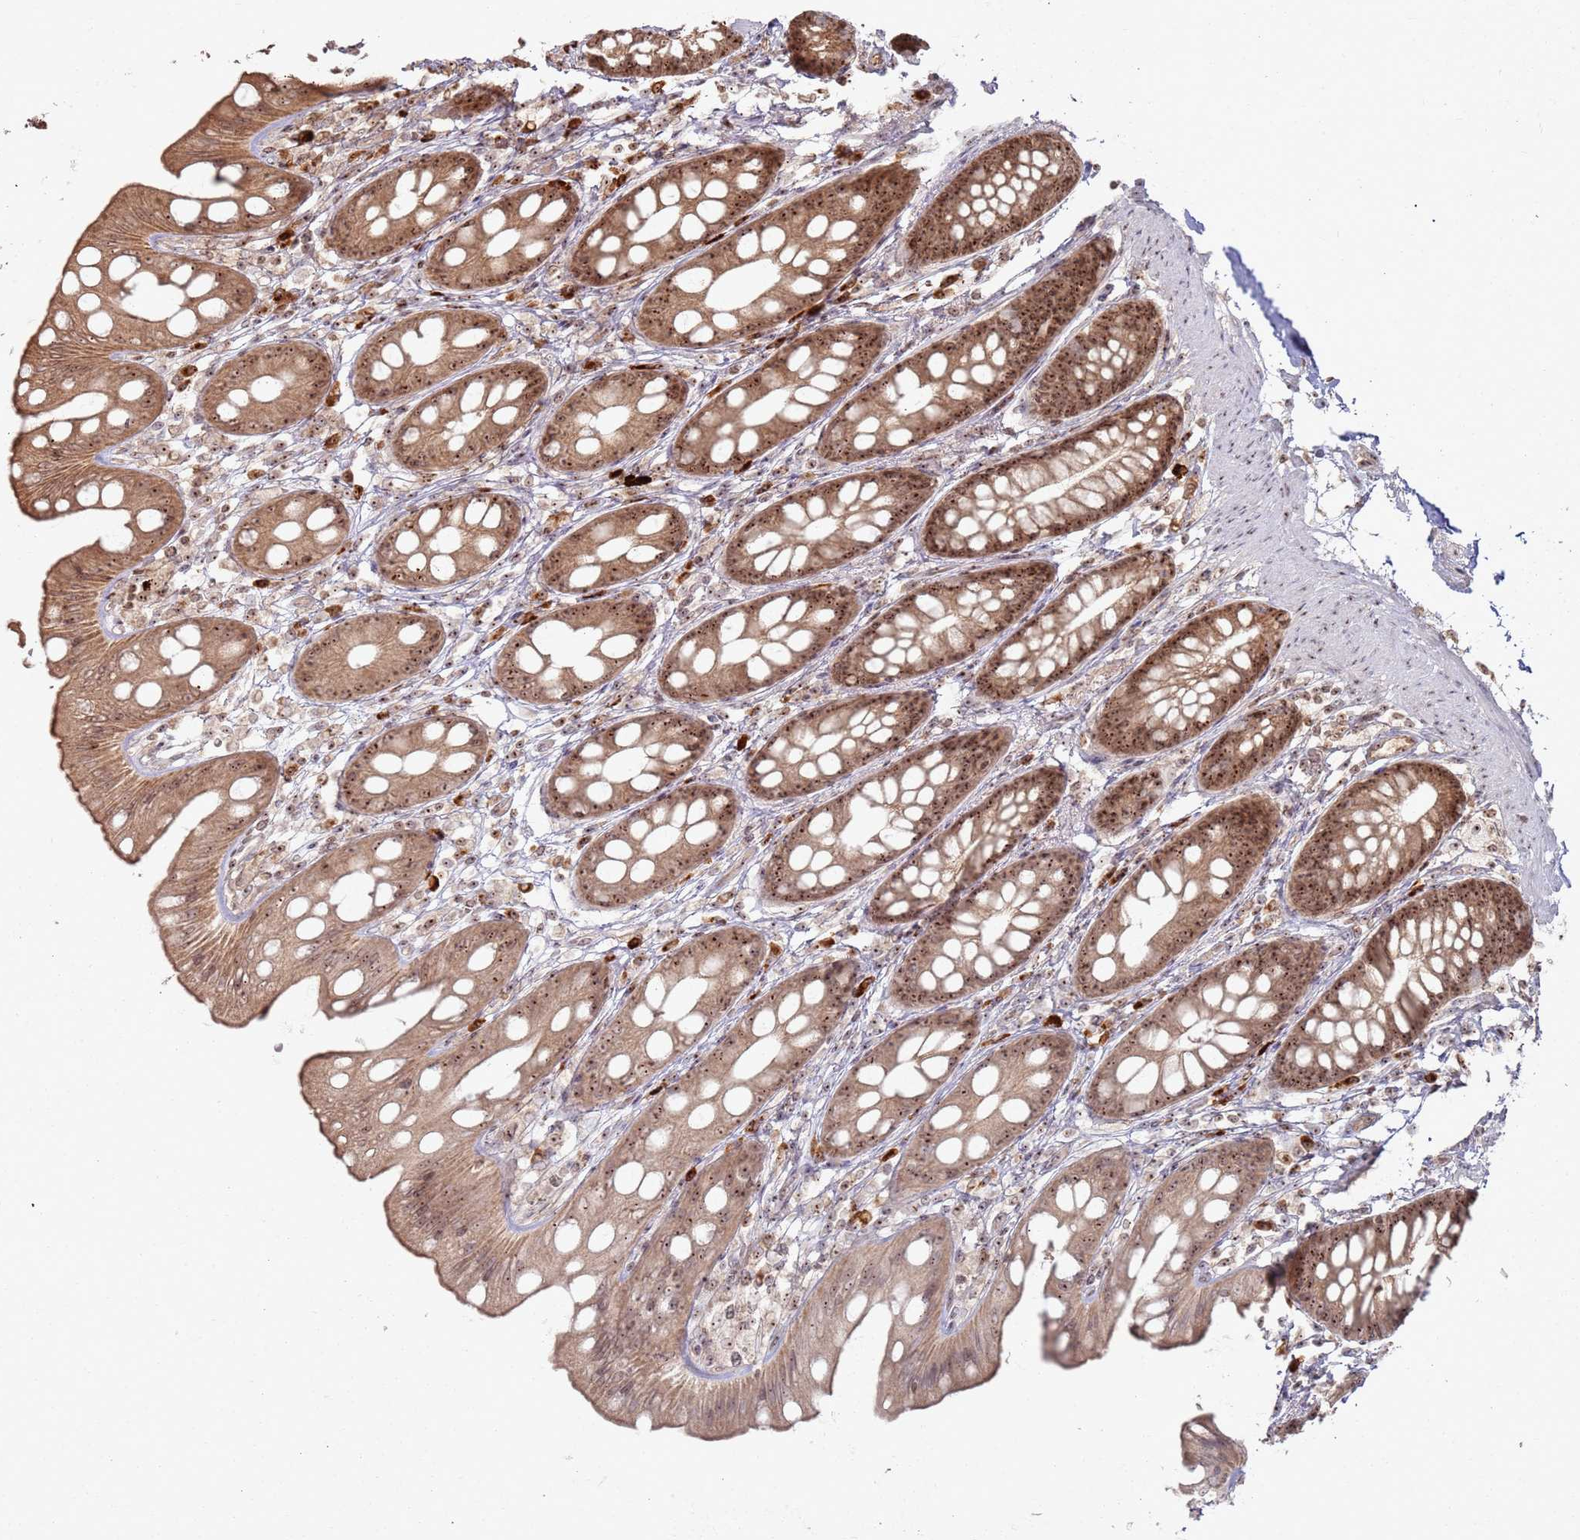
{"staining": {"intensity": "strong", "quantity": ">75%", "location": "cytoplasmic/membranous,nuclear"}, "tissue": "rectum", "cell_type": "Glandular cells", "image_type": "normal", "snomed": [{"axis": "morphology", "description": "Normal tissue, NOS"}, {"axis": "topography", "description": "Rectum"}], "caption": "A micrograph showing strong cytoplasmic/membranous,nuclear positivity in about >75% of glandular cells in unremarkable rectum, as visualized by brown immunohistochemical staining.", "gene": "UTP11", "patient": {"sex": "female", "age": 65}}